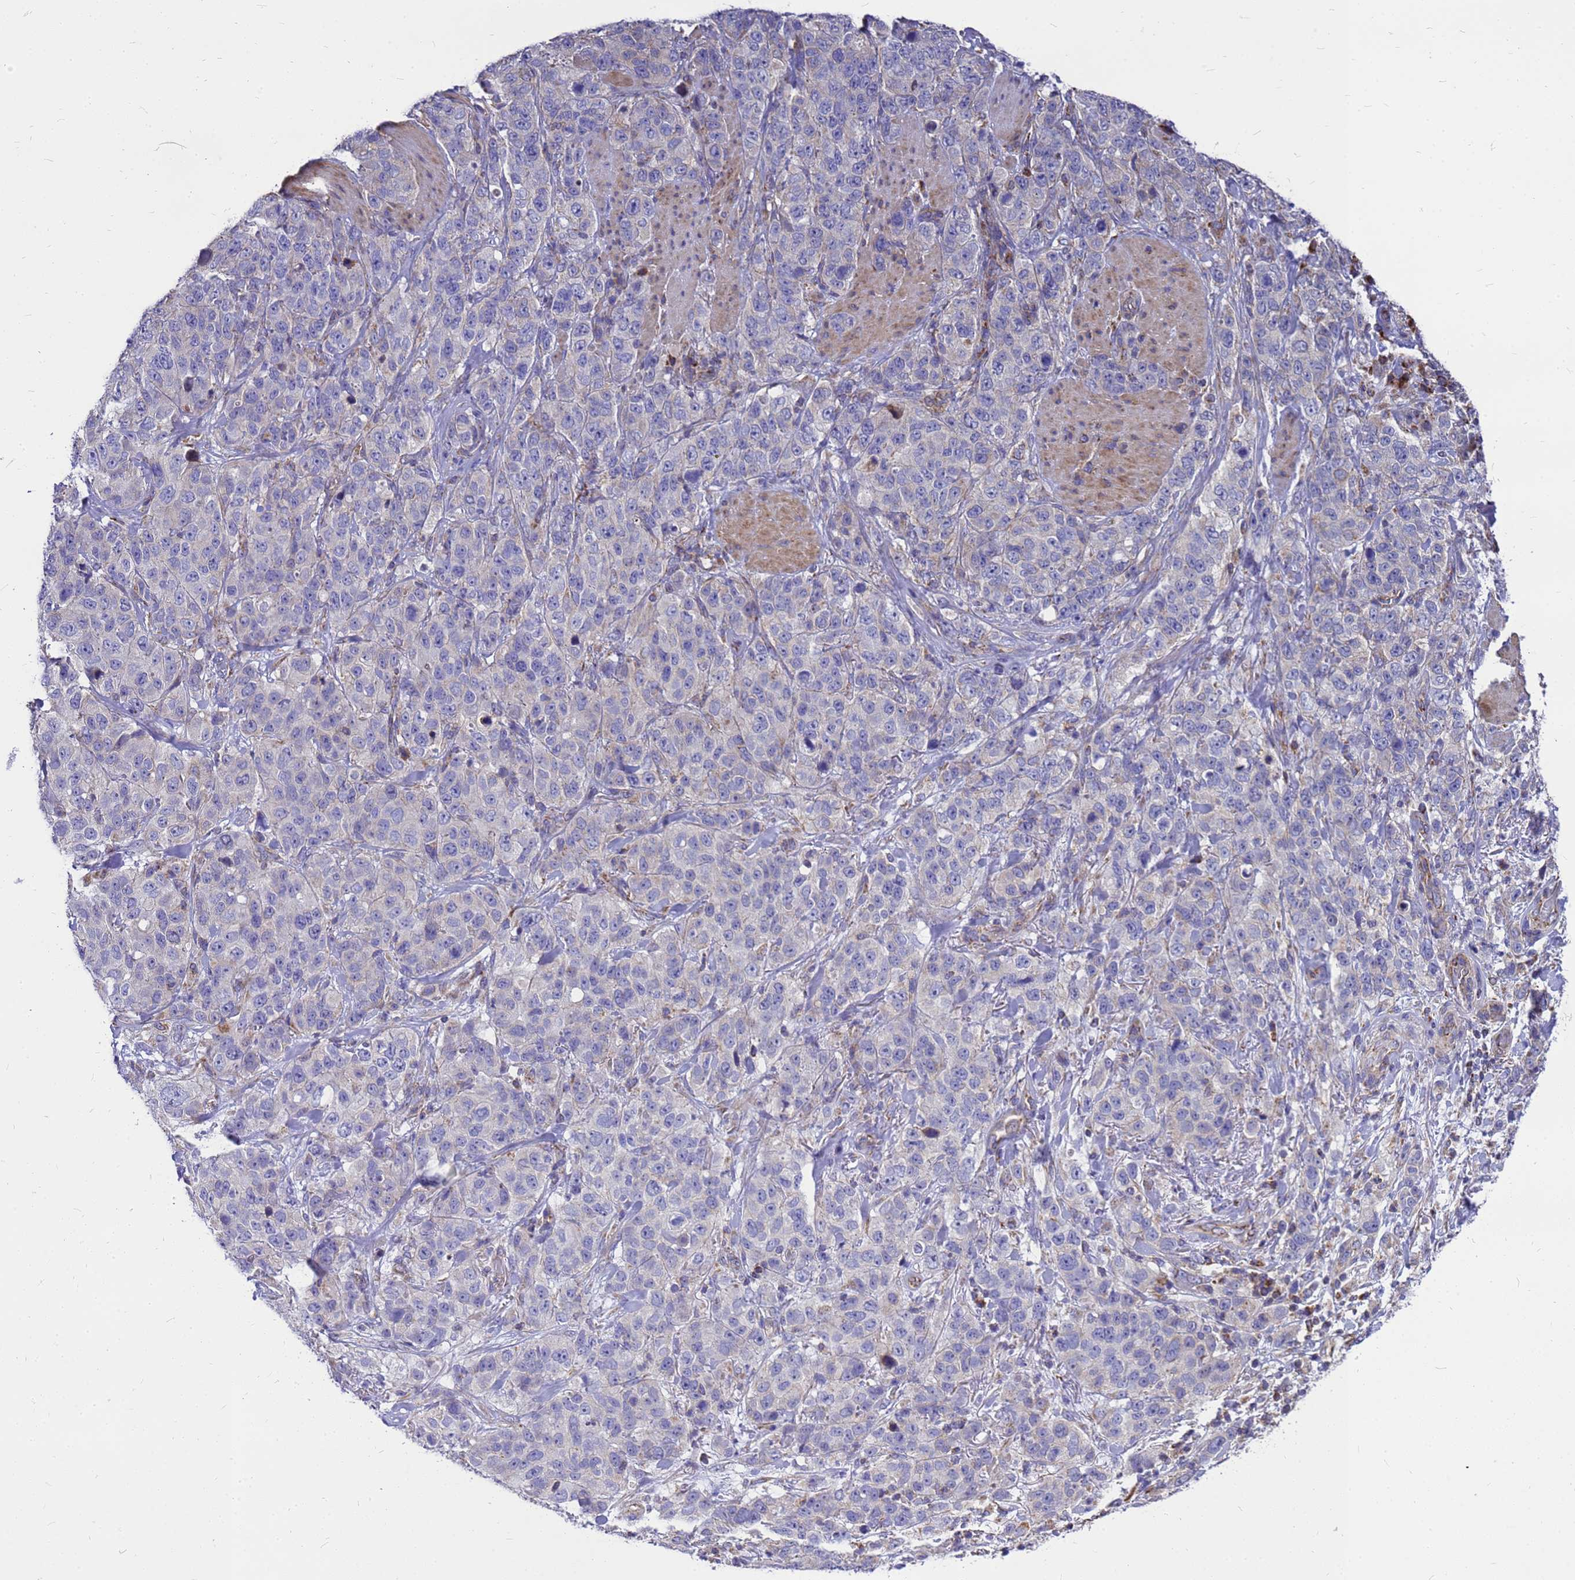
{"staining": {"intensity": "negative", "quantity": "none", "location": "none"}, "tissue": "stomach cancer", "cell_type": "Tumor cells", "image_type": "cancer", "snomed": [{"axis": "morphology", "description": "Adenocarcinoma, NOS"}, {"axis": "topography", "description": "Stomach"}], "caption": "High magnification brightfield microscopy of stomach cancer stained with DAB (3,3'-diaminobenzidine) (brown) and counterstained with hematoxylin (blue): tumor cells show no significant staining.", "gene": "CMC4", "patient": {"sex": "male", "age": 48}}